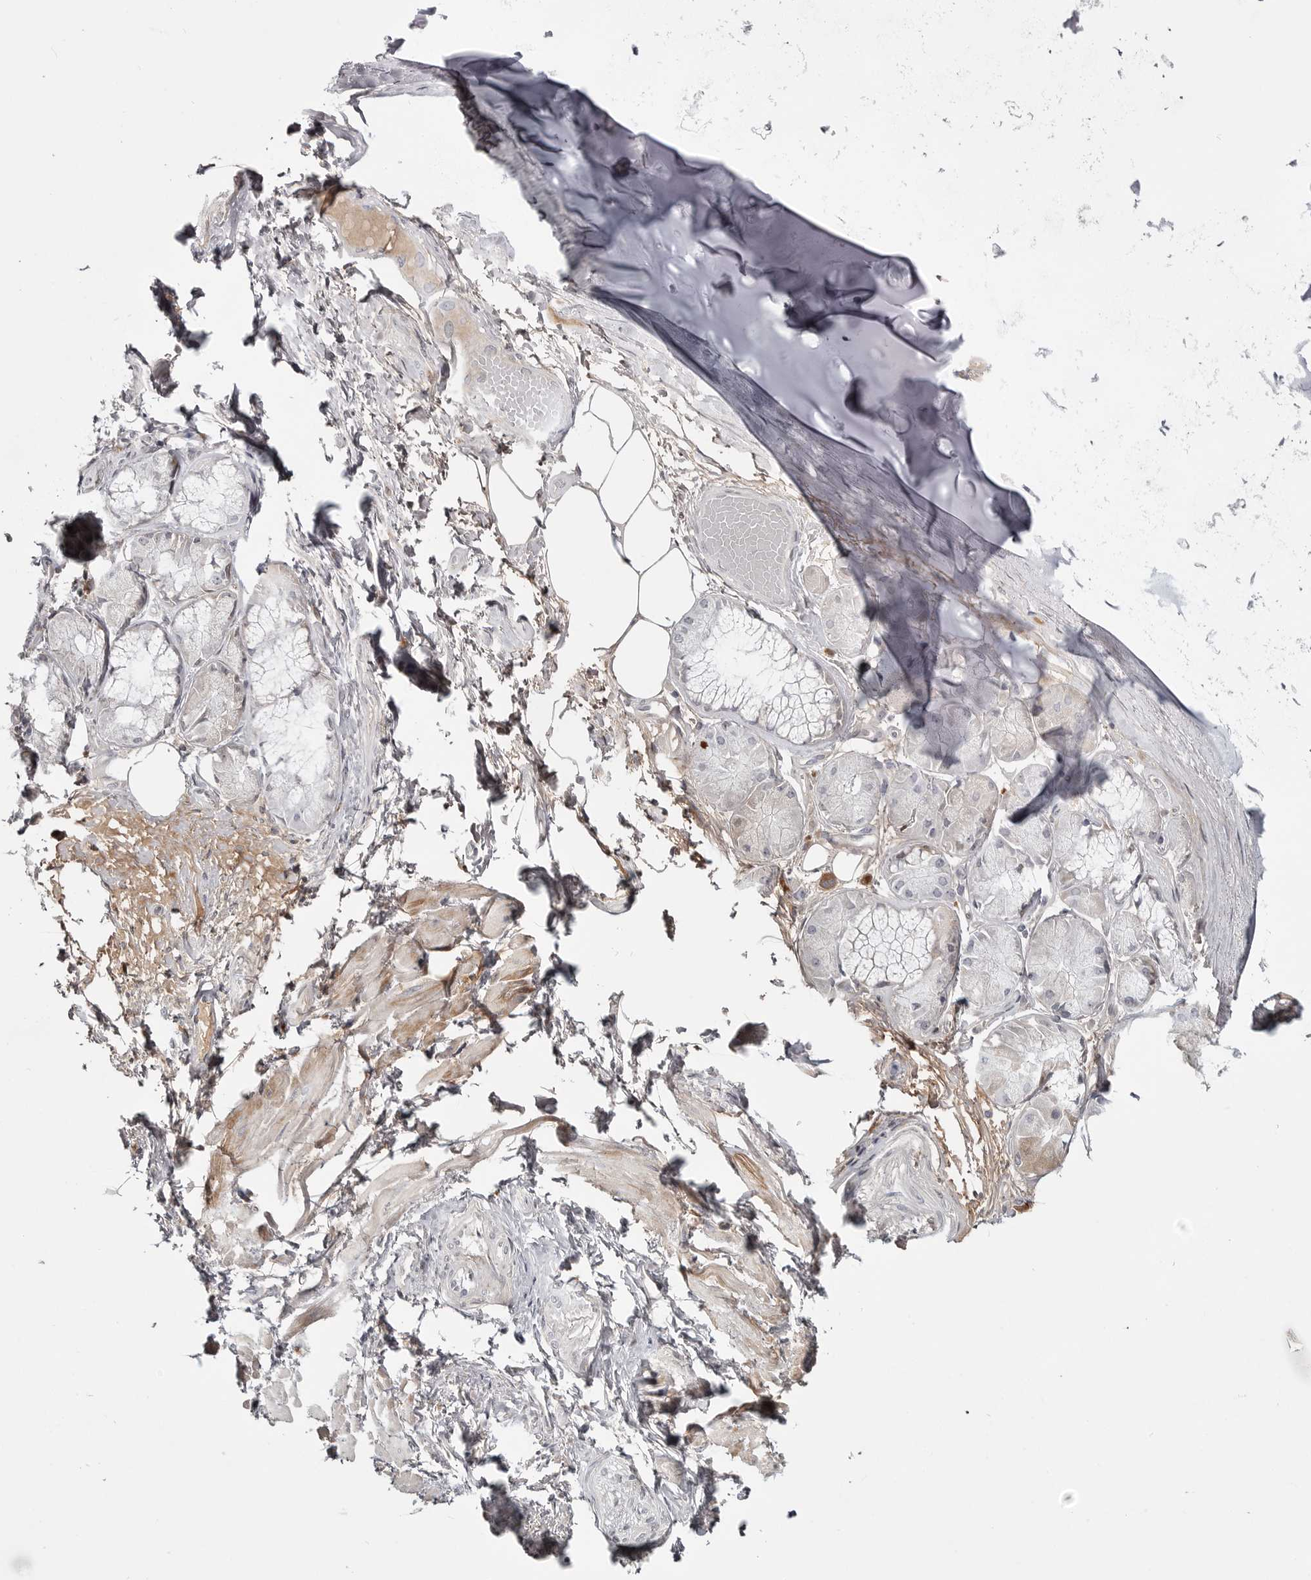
{"staining": {"intensity": "moderate", "quantity": ">75%", "location": "cytoplasmic/membranous,nuclear"}, "tissue": "adipose tissue", "cell_type": "Adipocytes", "image_type": "normal", "snomed": [{"axis": "morphology", "description": "Normal tissue, NOS"}, {"axis": "topography", "description": "Bronchus"}], "caption": "An IHC histopathology image of normal tissue is shown. Protein staining in brown highlights moderate cytoplasmic/membranous,nuclear positivity in adipose tissue within adipocytes.", "gene": "ZNF277", "patient": {"sex": "male", "age": 66}}